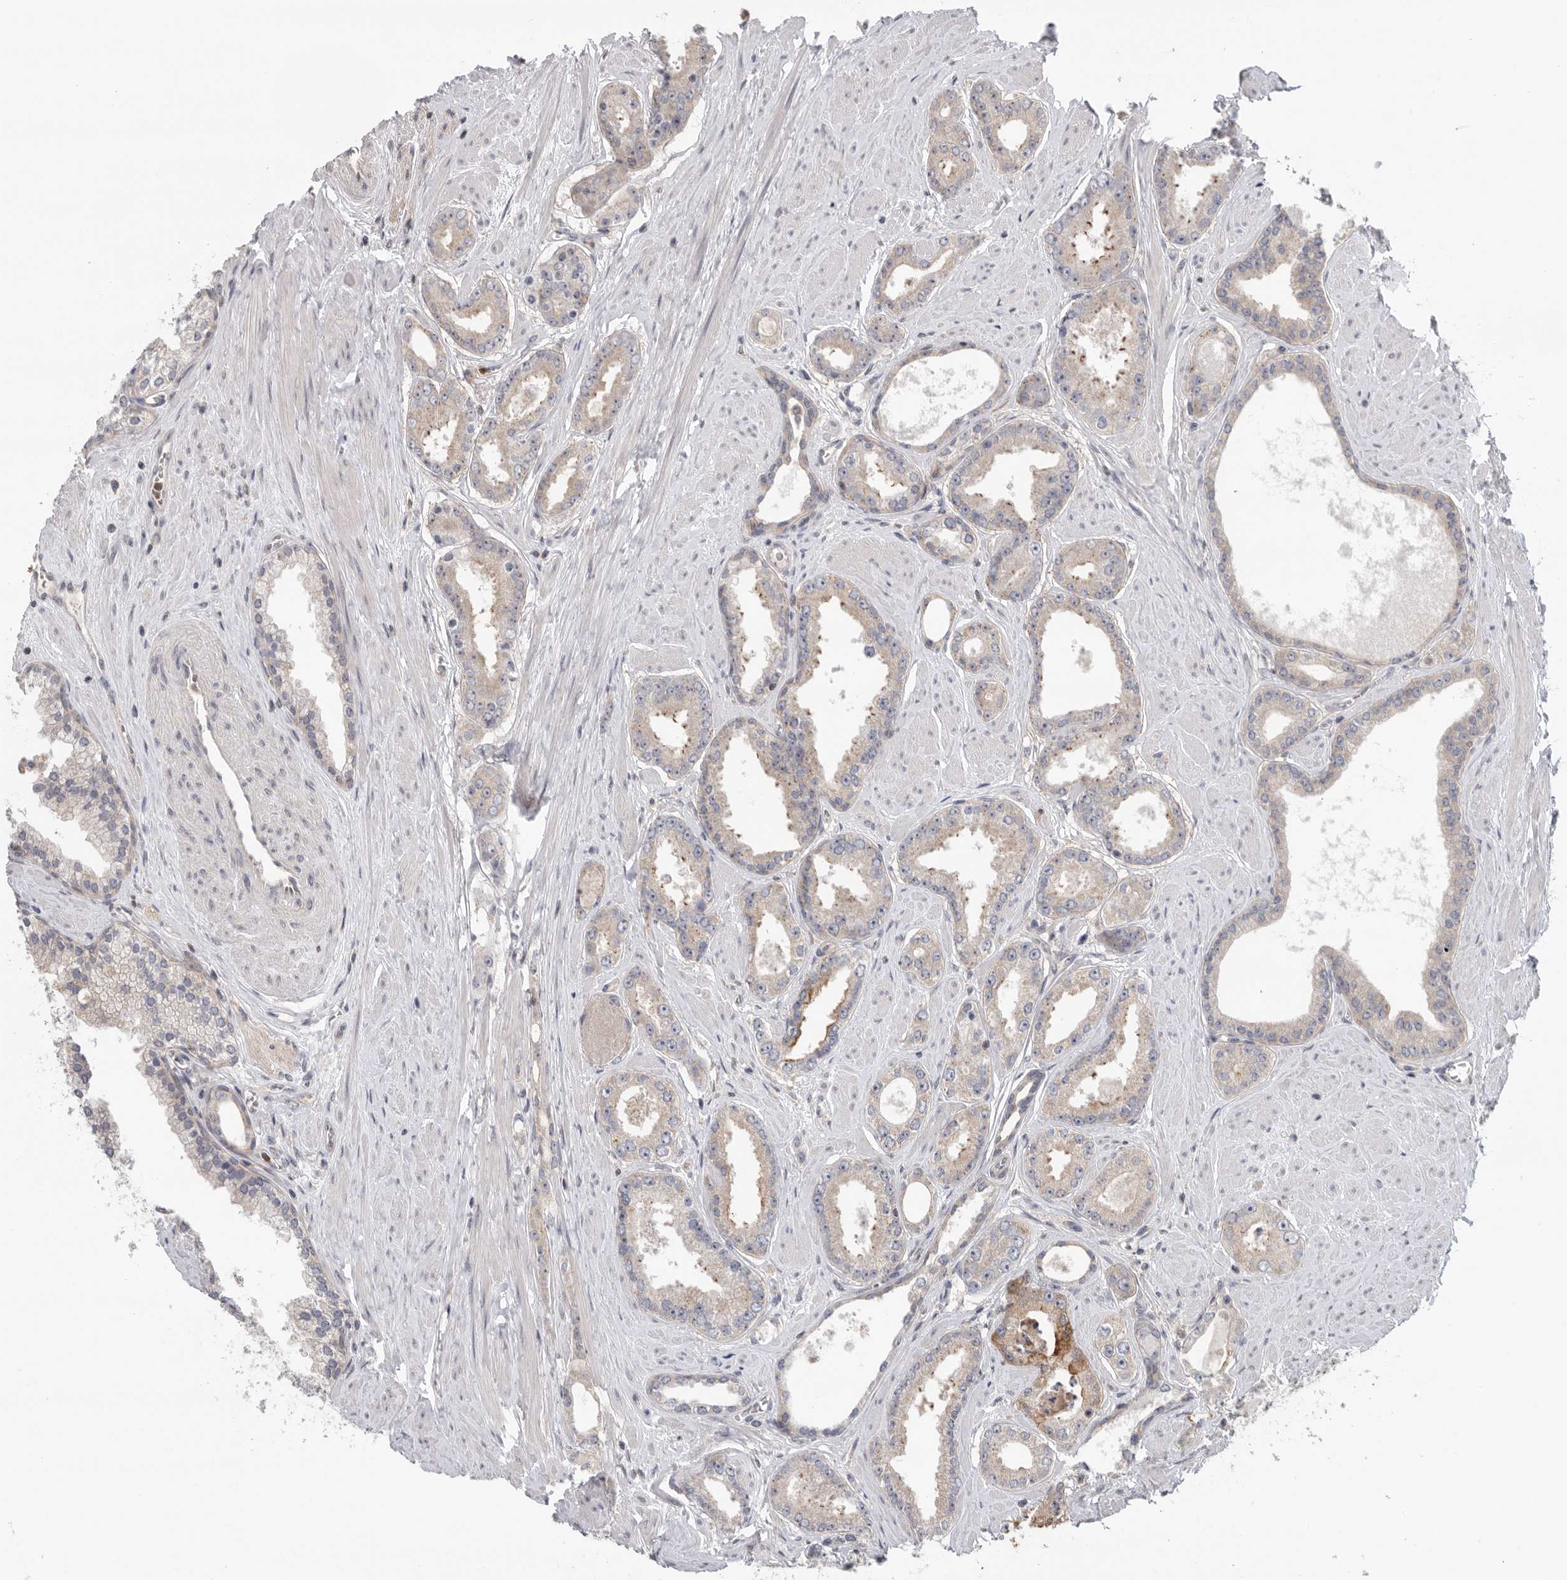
{"staining": {"intensity": "weak", "quantity": "25%-75%", "location": "cytoplasmic/membranous"}, "tissue": "prostate cancer", "cell_type": "Tumor cells", "image_type": "cancer", "snomed": [{"axis": "morphology", "description": "Adenocarcinoma, Low grade"}, {"axis": "topography", "description": "Prostate"}], "caption": "Low-grade adenocarcinoma (prostate) was stained to show a protein in brown. There is low levels of weak cytoplasmic/membranous expression in approximately 25%-75% of tumor cells.", "gene": "KLK5", "patient": {"sex": "male", "age": 62}}